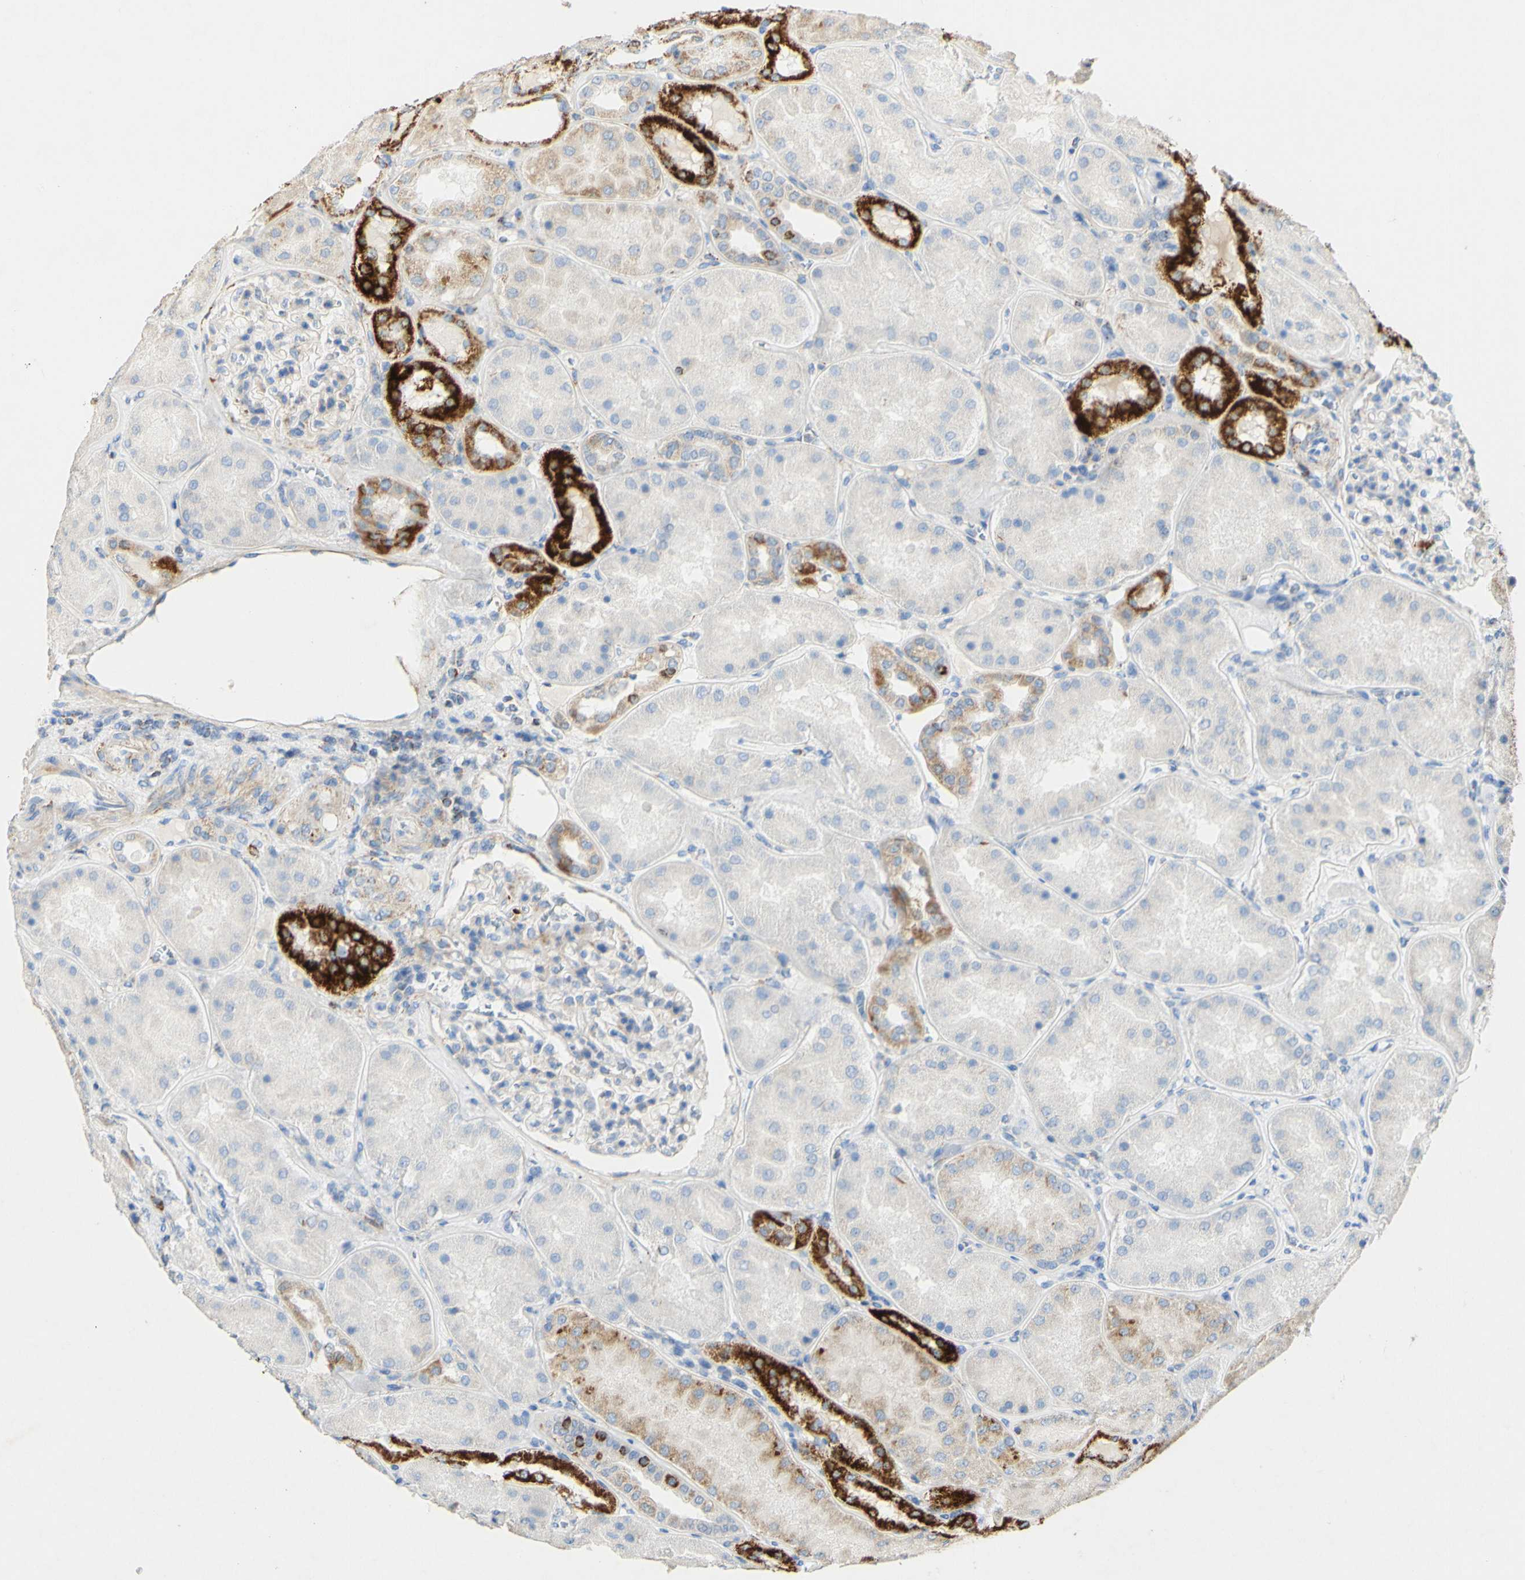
{"staining": {"intensity": "weak", "quantity": "25%-75%", "location": "cytoplasmic/membranous"}, "tissue": "kidney", "cell_type": "Cells in glomeruli", "image_type": "normal", "snomed": [{"axis": "morphology", "description": "Normal tissue, NOS"}, {"axis": "topography", "description": "Kidney"}], "caption": "A brown stain highlights weak cytoplasmic/membranous expression of a protein in cells in glomeruli of unremarkable kidney. Using DAB (3,3'-diaminobenzidine) (brown) and hematoxylin (blue) stains, captured at high magnification using brightfield microscopy.", "gene": "OXCT1", "patient": {"sex": "female", "age": 56}}